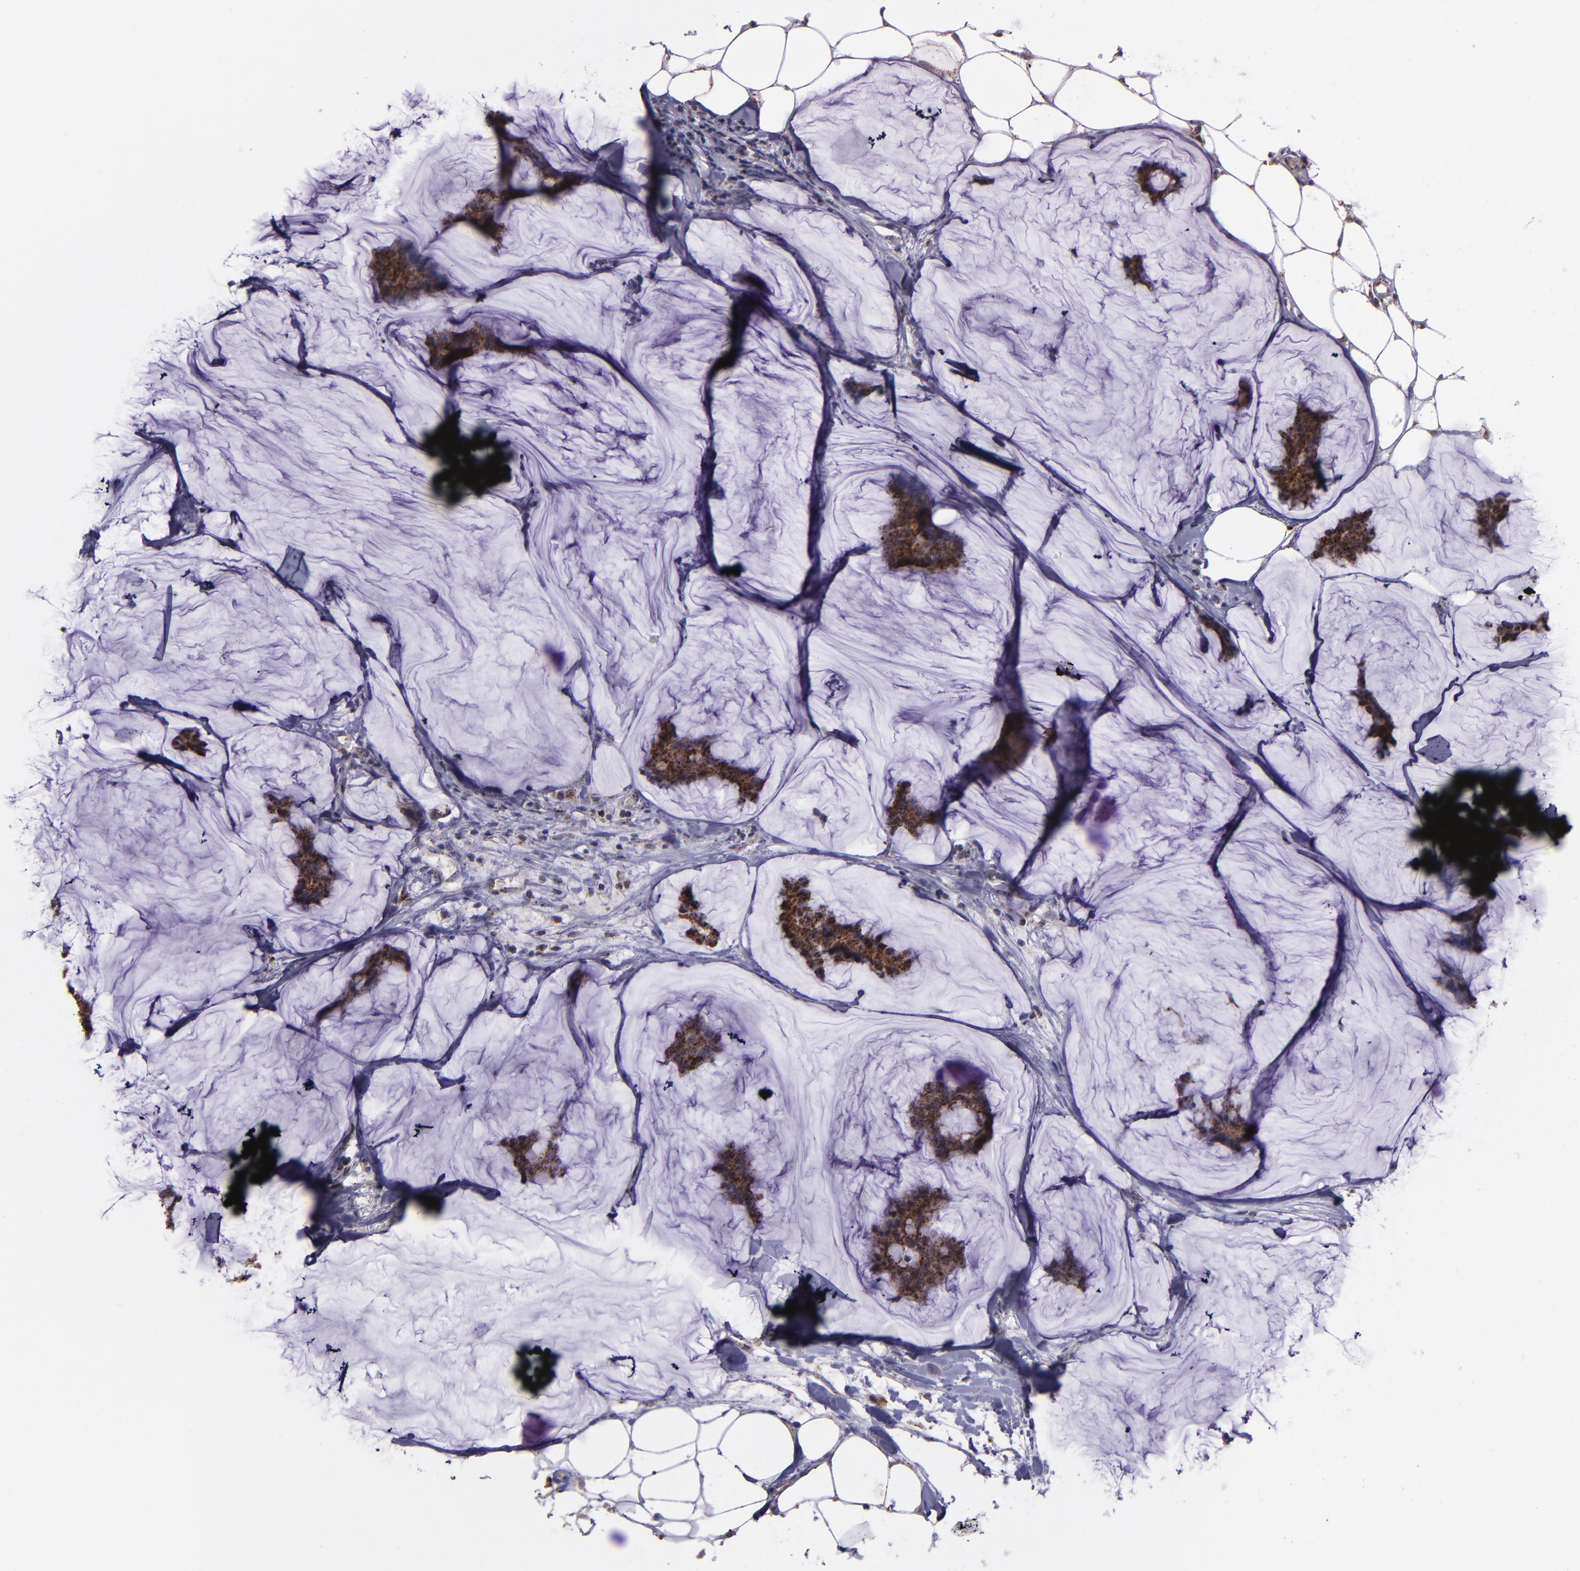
{"staining": {"intensity": "moderate", "quantity": ">75%", "location": "cytoplasmic/membranous"}, "tissue": "breast cancer", "cell_type": "Tumor cells", "image_type": "cancer", "snomed": [{"axis": "morphology", "description": "Duct carcinoma"}, {"axis": "topography", "description": "Breast"}], "caption": "Moderate cytoplasmic/membranous protein staining is present in approximately >75% of tumor cells in infiltrating ductal carcinoma (breast).", "gene": "LONP1", "patient": {"sex": "female", "age": 93}}